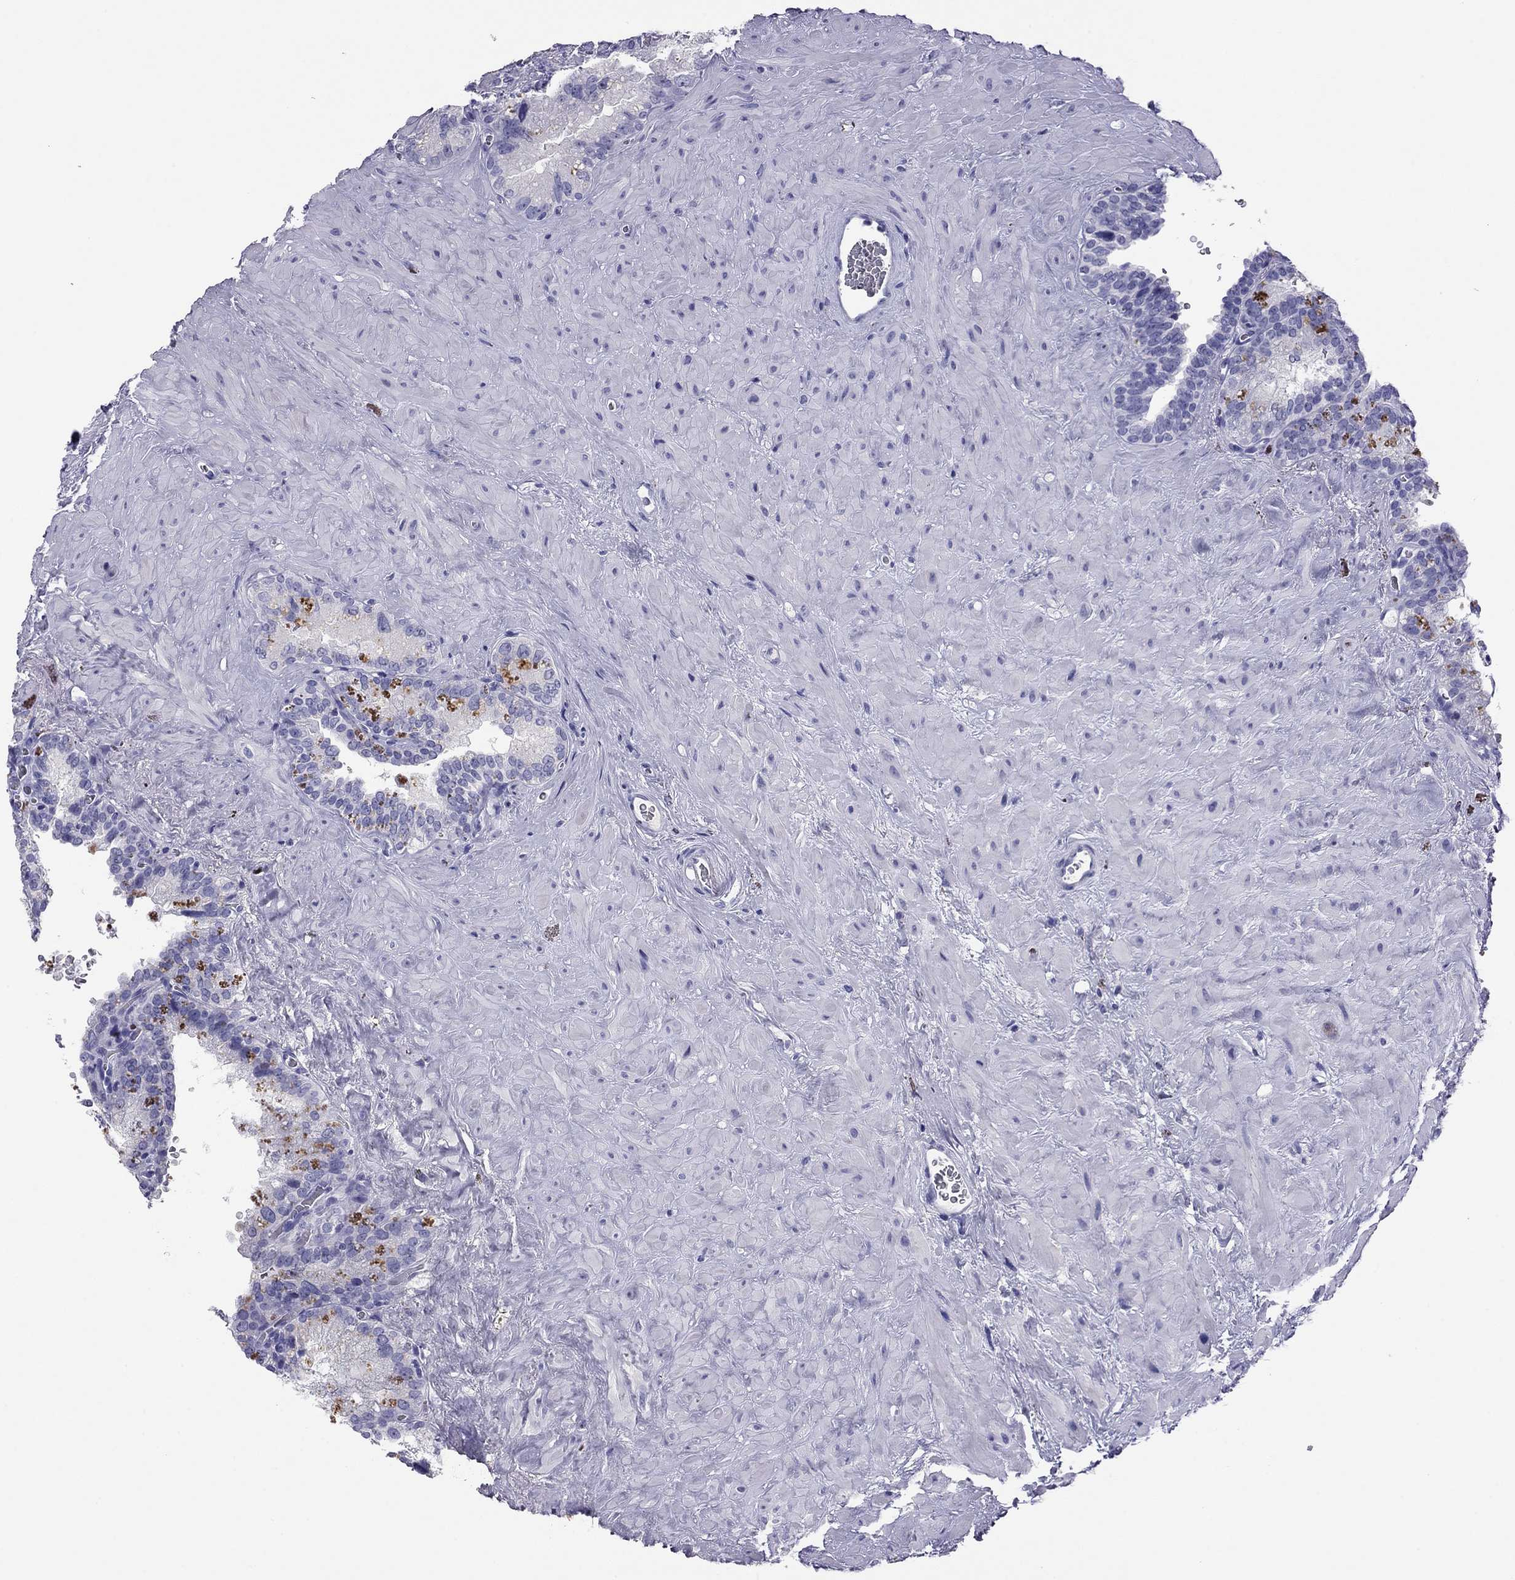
{"staining": {"intensity": "negative", "quantity": "none", "location": "none"}, "tissue": "seminal vesicle", "cell_type": "Glandular cells", "image_type": "normal", "snomed": [{"axis": "morphology", "description": "Normal tissue, NOS"}, {"axis": "topography", "description": "Prostate"}, {"axis": "topography", "description": "Seminal veicle"}], "caption": "DAB (3,3'-diaminobenzidine) immunohistochemical staining of benign seminal vesicle displays no significant expression in glandular cells.", "gene": "ODF4", "patient": {"sex": "male", "age": 71}}